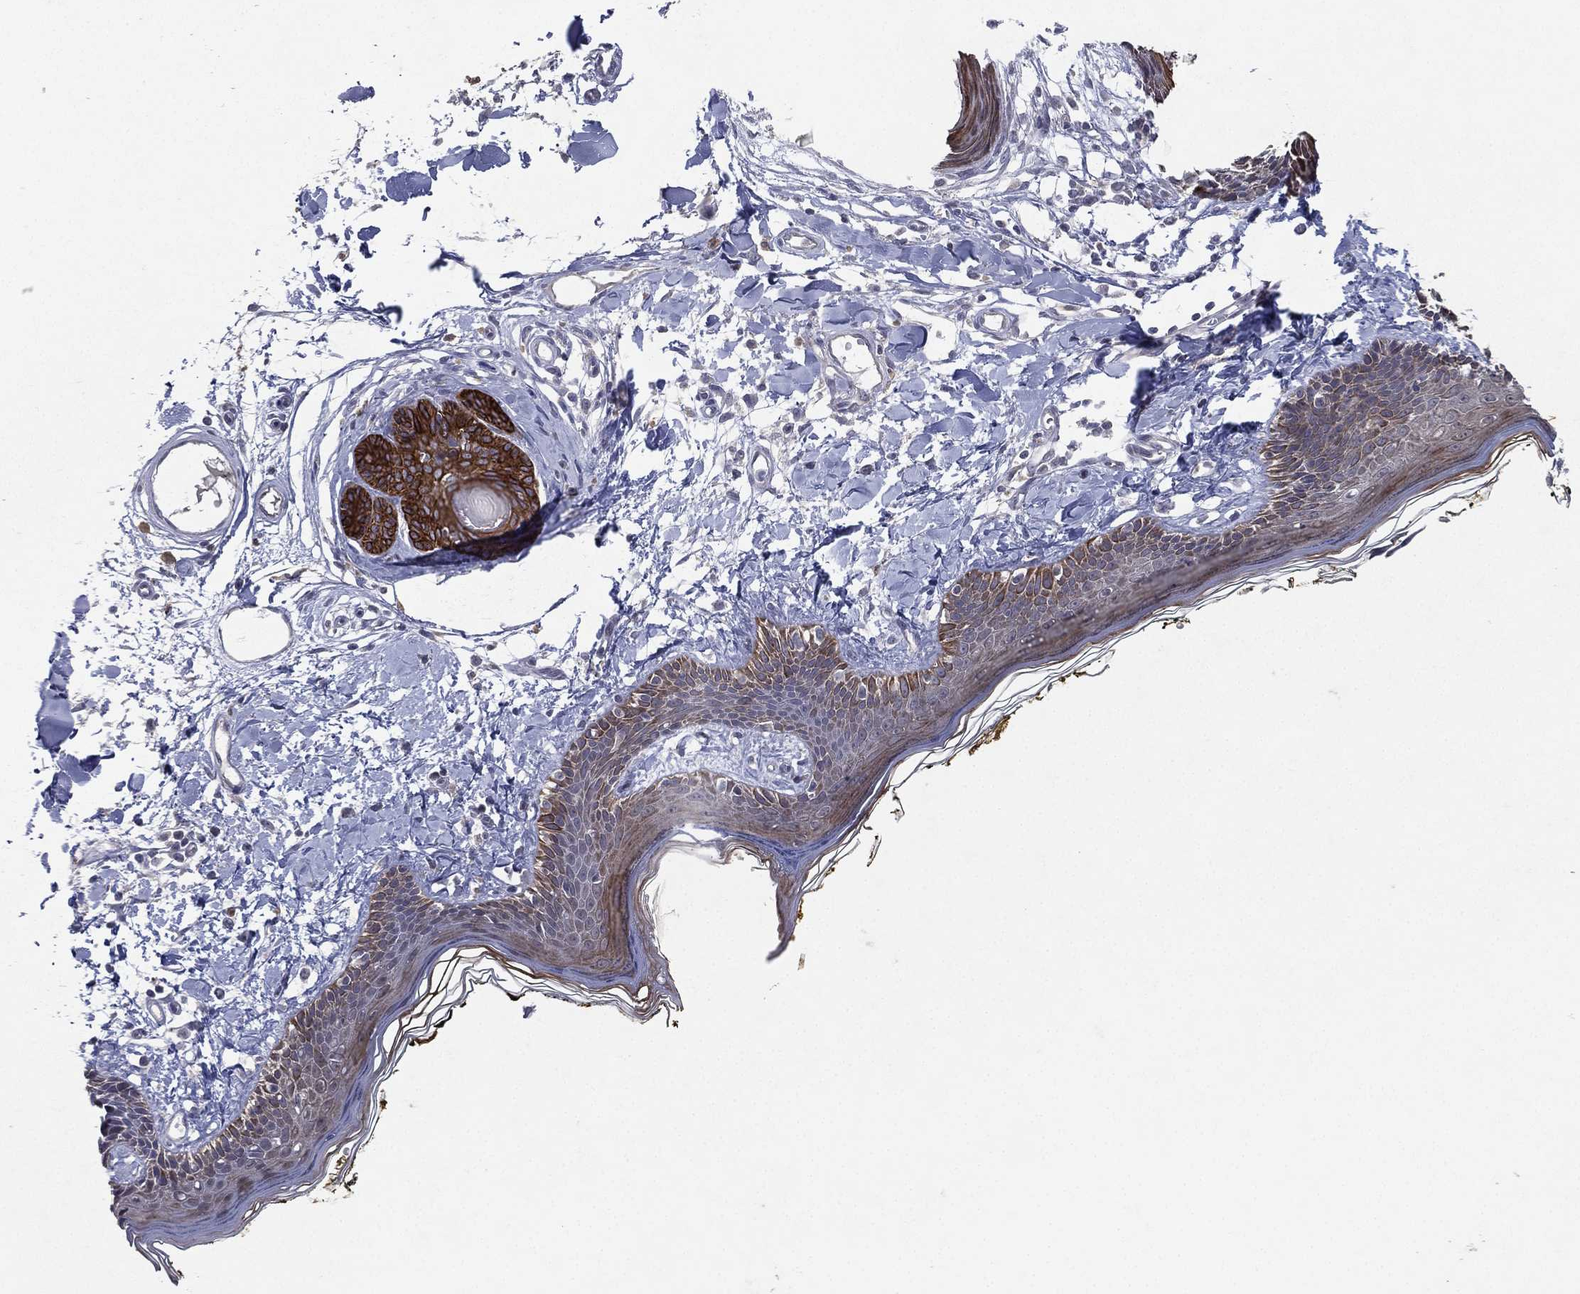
{"staining": {"intensity": "negative", "quantity": "none", "location": "none"}, "tissue": "skin", "cell_type": "Fibroblasts", "image_type": "normal", "snomed": [{"axis": "morphology", "description": "Normal tissue, NOS"}, {"axis": "topography", "description": "Skin"}], "caption": "Human skin stained for a protein using IHC shows no expression in fibroblasts.", "gene": "KAT14", "patient": {"sex": "male", "age": 76}}